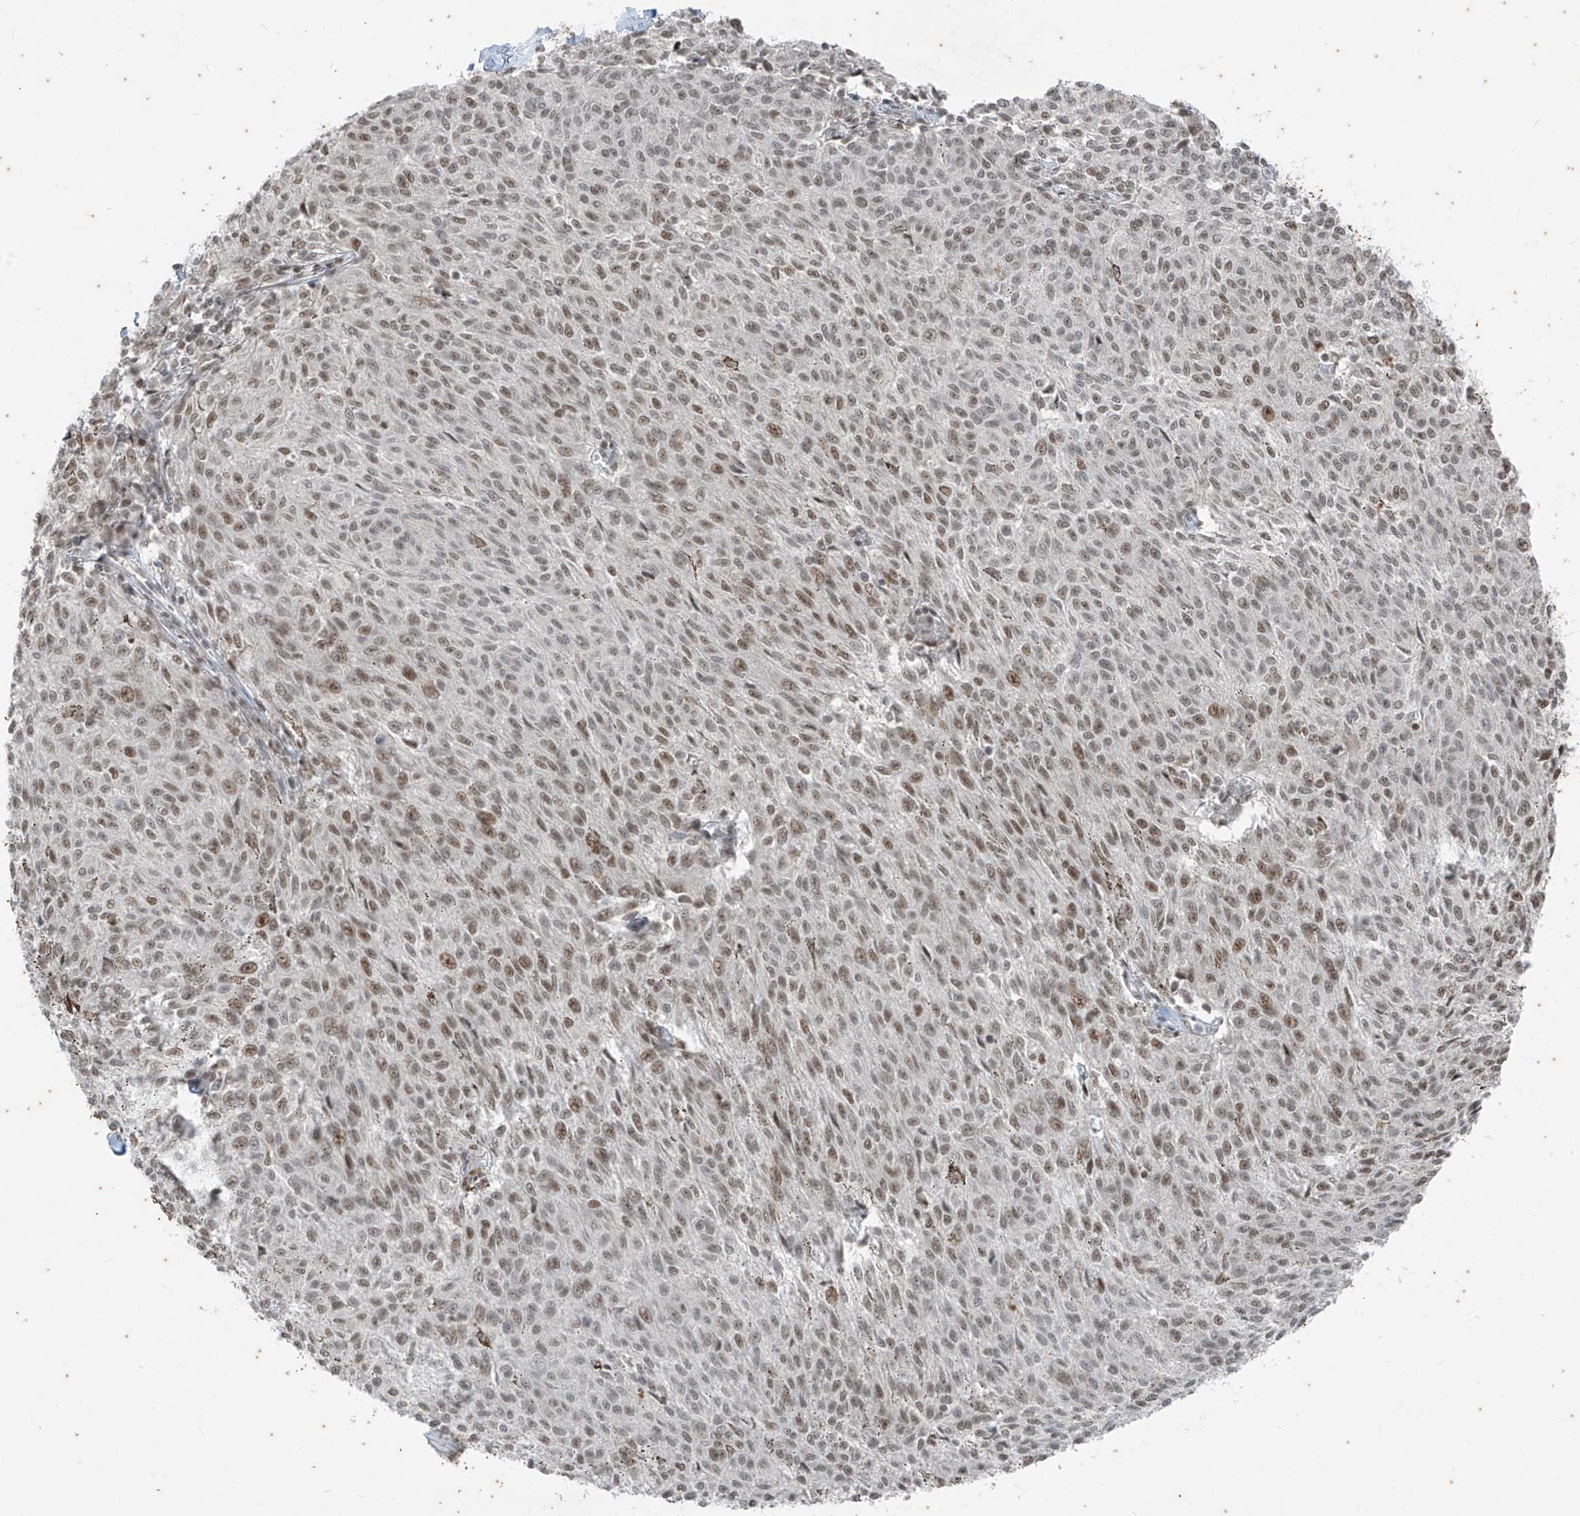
{"staining": {"intensity": "moderate", "quantity": ">75%", "location": "nuclear"}, "tissue": "melanoma", "cell_type": "Tumor cells", "image_type": "cancer", "snomed": [{"axis": "morphology", "description": "Malignant melanoma, NOS"}, {"axis": "topography", "description": "Skin"}], "caption": "Tumor cells reveal moderate nuclear expression in about >75% of cells in melanoma.", "gene": "ZNF354B", "patient": {"sex": "female", "age": 72}}